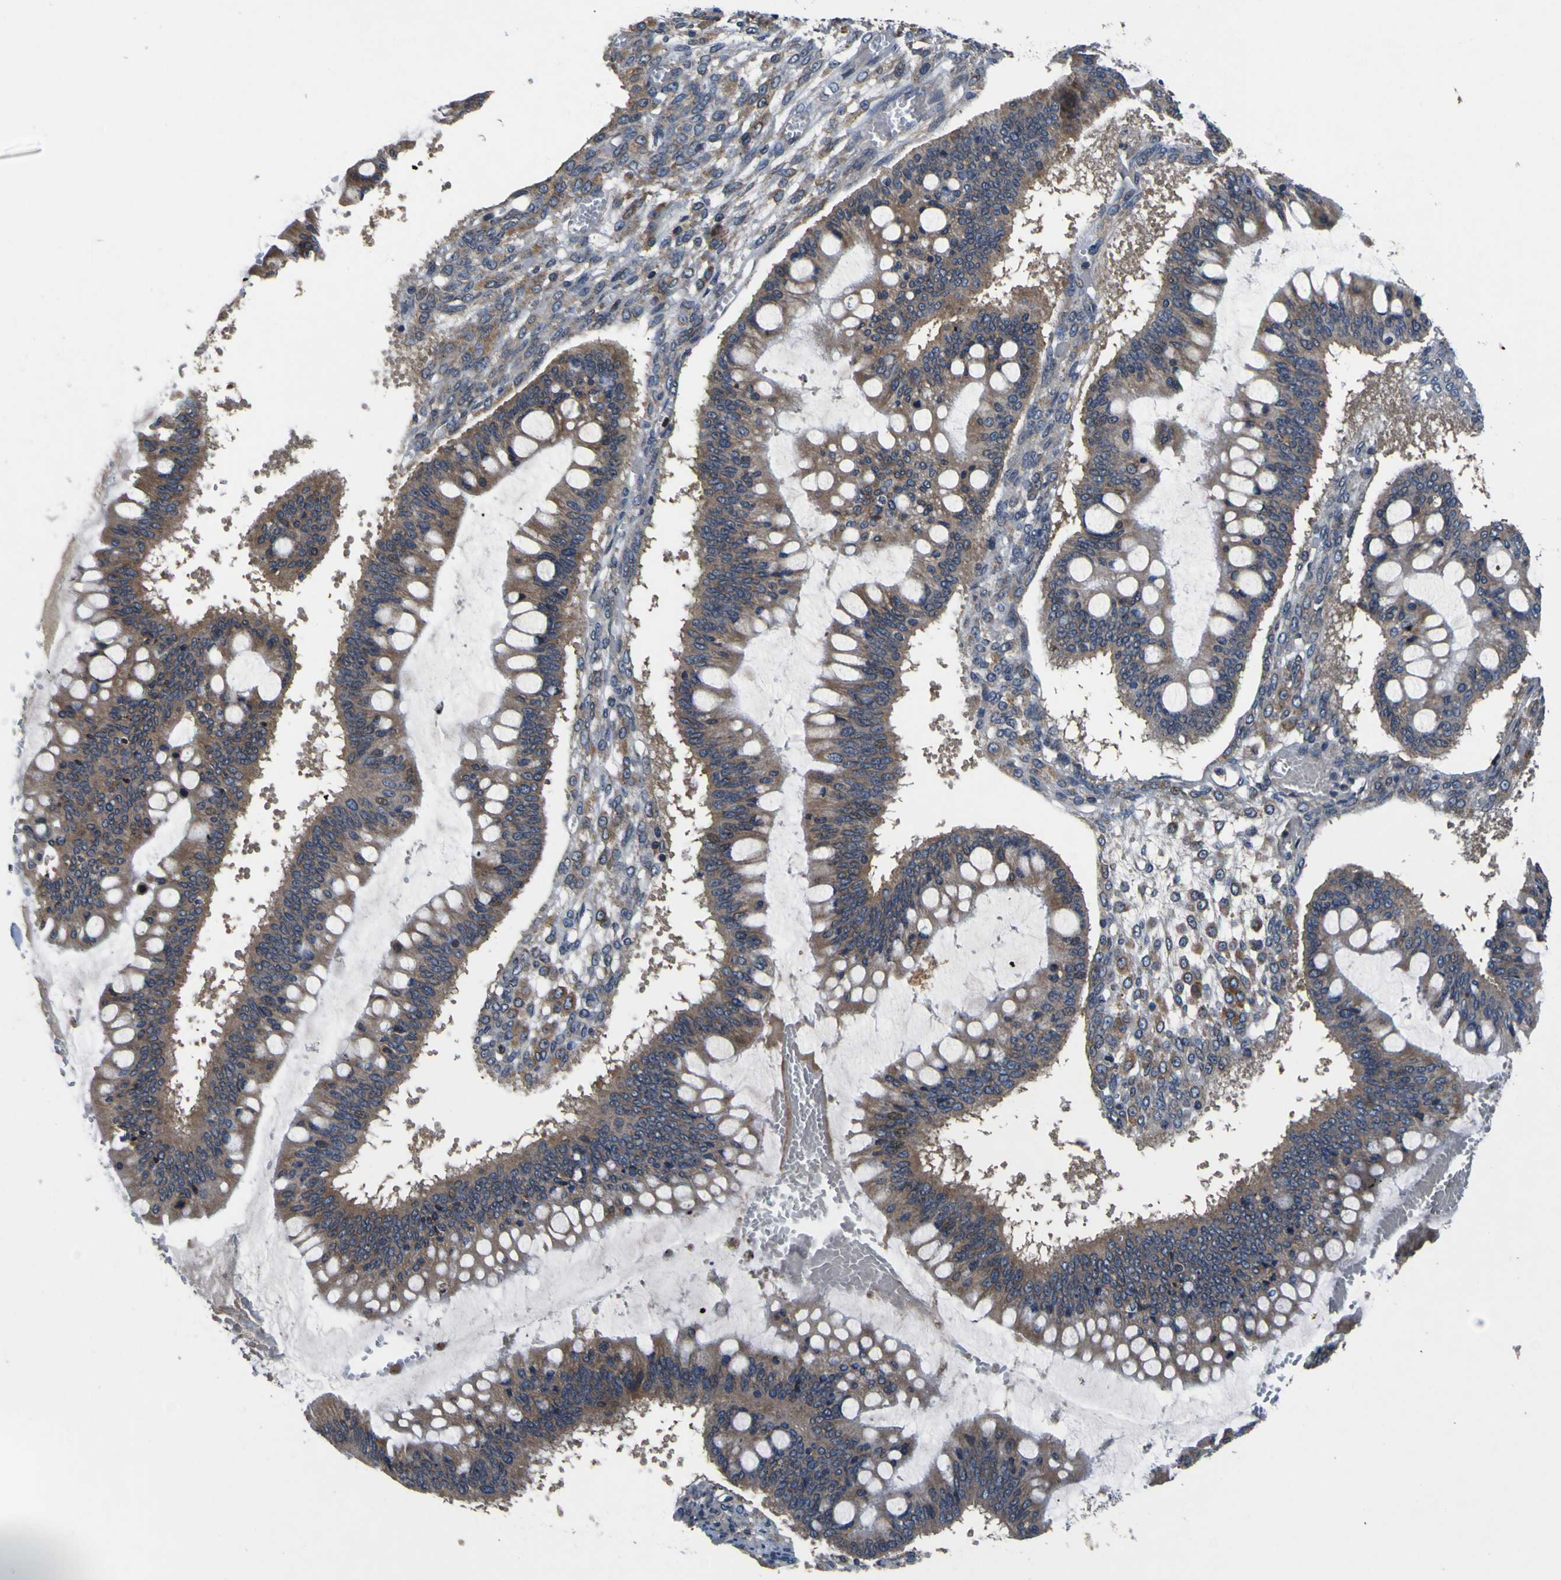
{"staining": {"intensity": "weak", "quantity": ">75%", "location": "cytoplasmic/membranous"}, "tissue": "ovarian cancer", "cell_type": "Tumor cells", "image_type": "cancer", "snomed": [{"axis": "morphology", "description": "Cystadenocarcinoma, mucinous, NOS"}, {"axis": "topography", "description": "Ovary"}], "caption": "This image demonstrates immunohistochemistry staining of ovarian cancer (mucinous cystadenocarcinoma), with low weak cytoplasmic/membranous positivity in about >75% of tumor cells.", "gene": "EPHB4", "patient": {"sex": "female", "age": 73}}